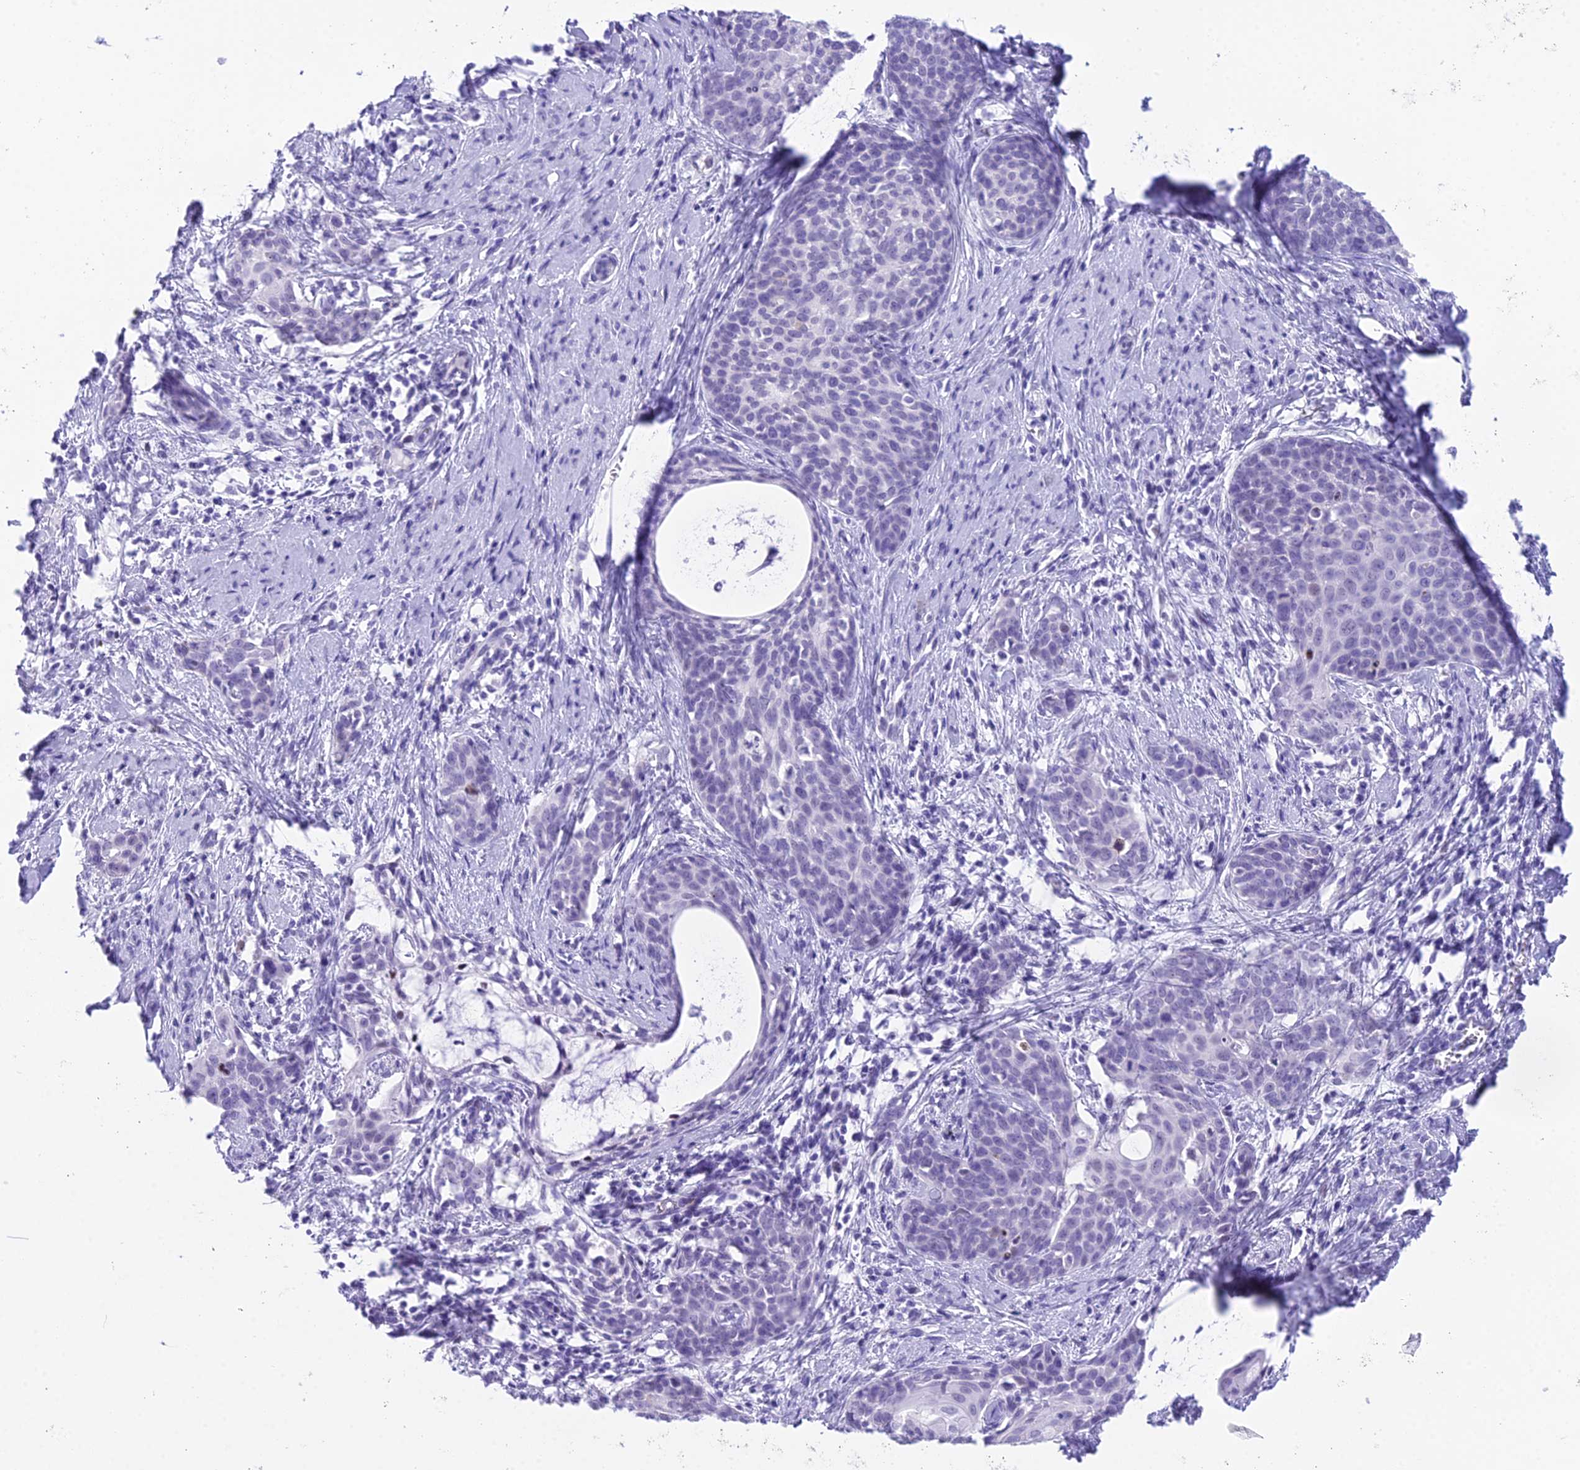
{"staining": {"intensity": "negative", "quantity": "none", "location": "none"}, "tissue": "cervical cancer", "cell_type": "Tumor cells", "image_type": "cancer", "snomed": [{"axis": "morphology", "description": "Squamous cell carcinoma, NOS"}, {"axis": "topography", "description": "Cervix"}], "caption": "Immunohistochemical staining of human squamous cell carcinoma (cervical) shows no significant expression in tumor cells.", "gene": "RNPS1", "patient": {"sex": "female", "age": 52}}